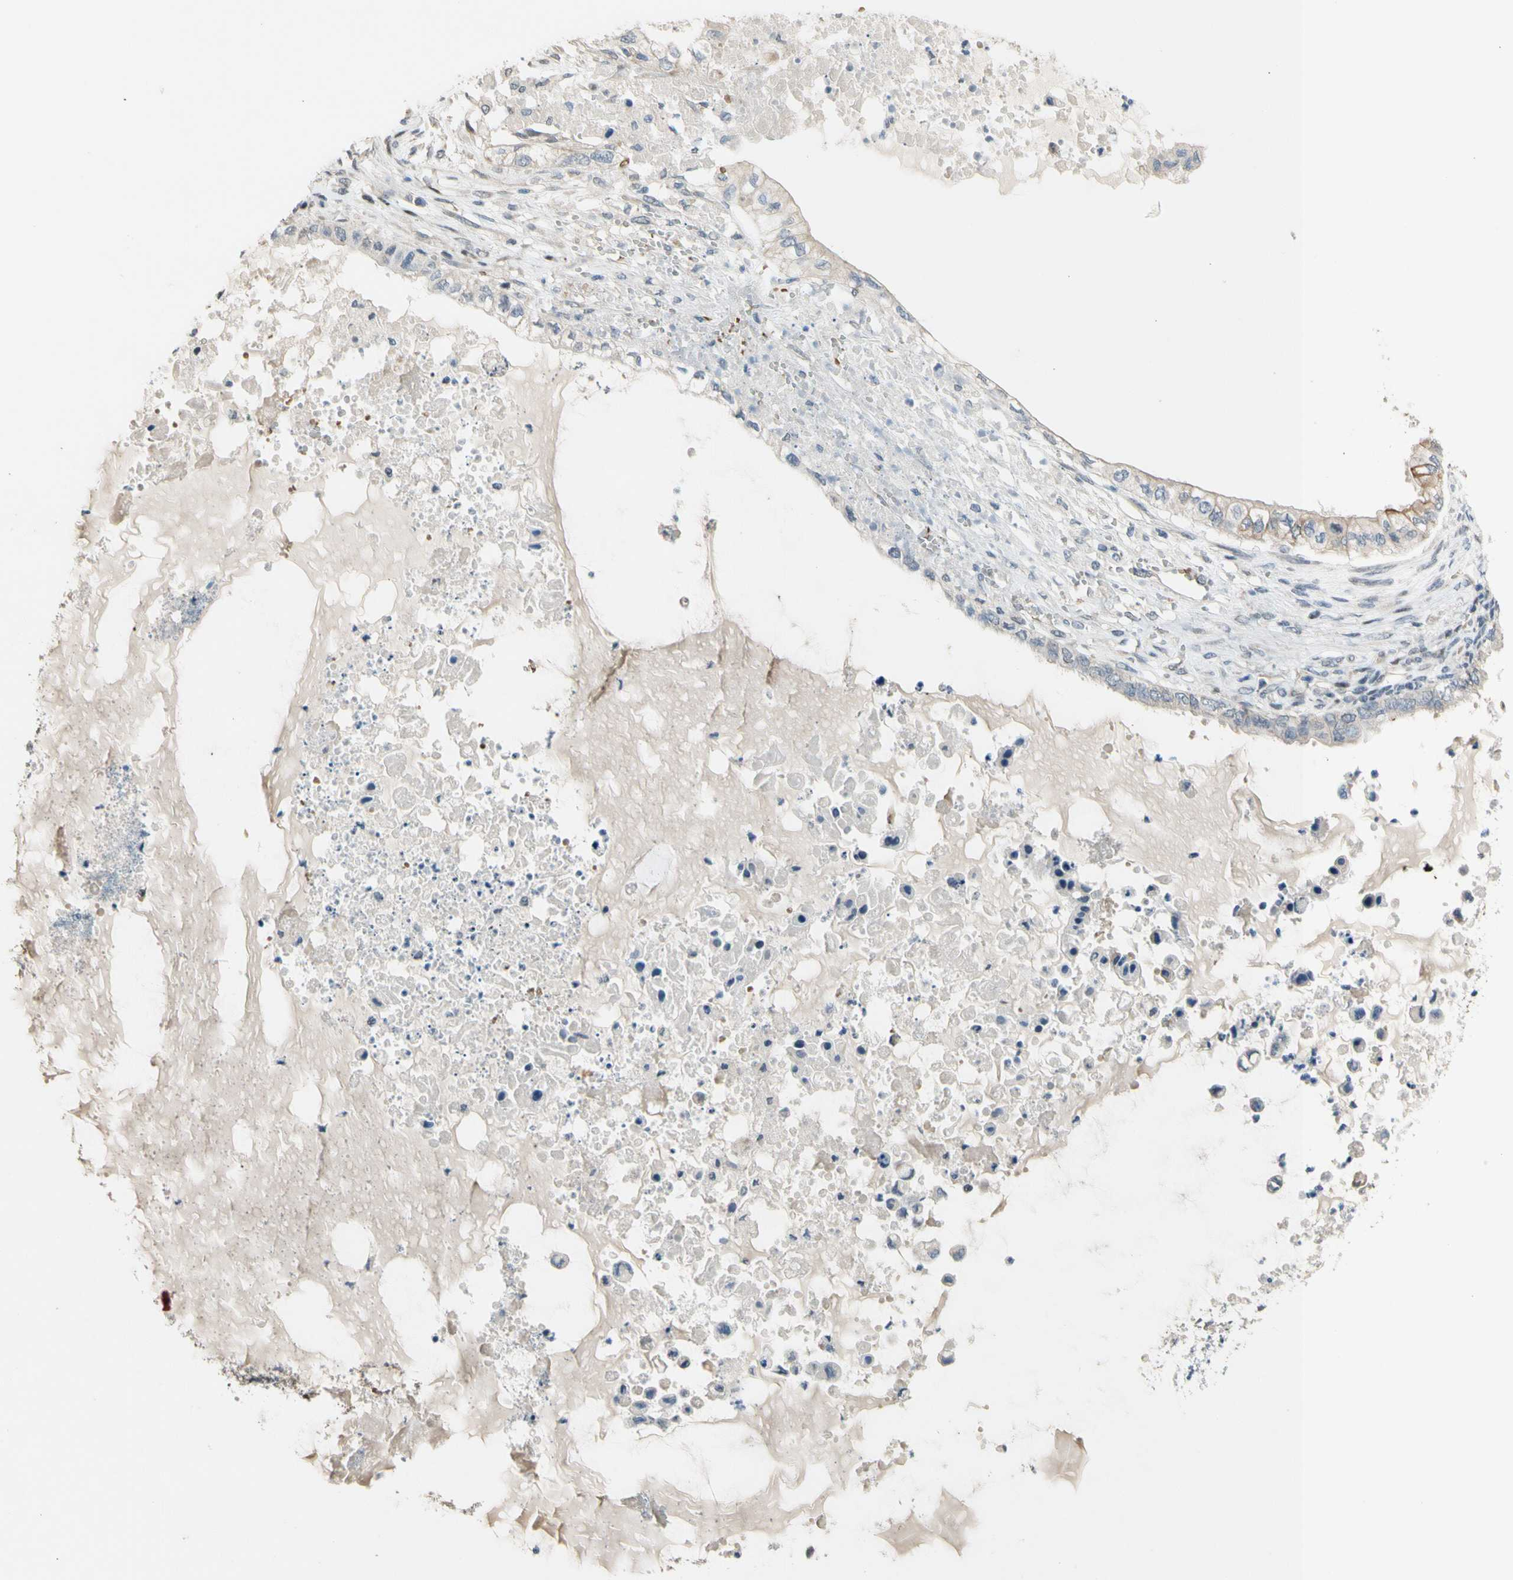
{"staining": {"intensity": "weak", "quantity": ">75%", "location": "cytoplasmic/membranous"}, "tissue": "ovarian cancer", "cell_type": "Tumor cells", "image_type": "cancer", "snomed": [{"axis": "morphology", "description": "Cystadenocarcinoma, mucinous, NOS"}, {"axis": "topography", "description": "Ovary"}], "caption": "Mucinous cystadenocarcinoma (ovarian) tissue exhibits weak cytoplasmic/membranous expression in approximately >75% of tumor cells", "gene": "ZNF184", "patient": {"sex": "female", "age": 80}}